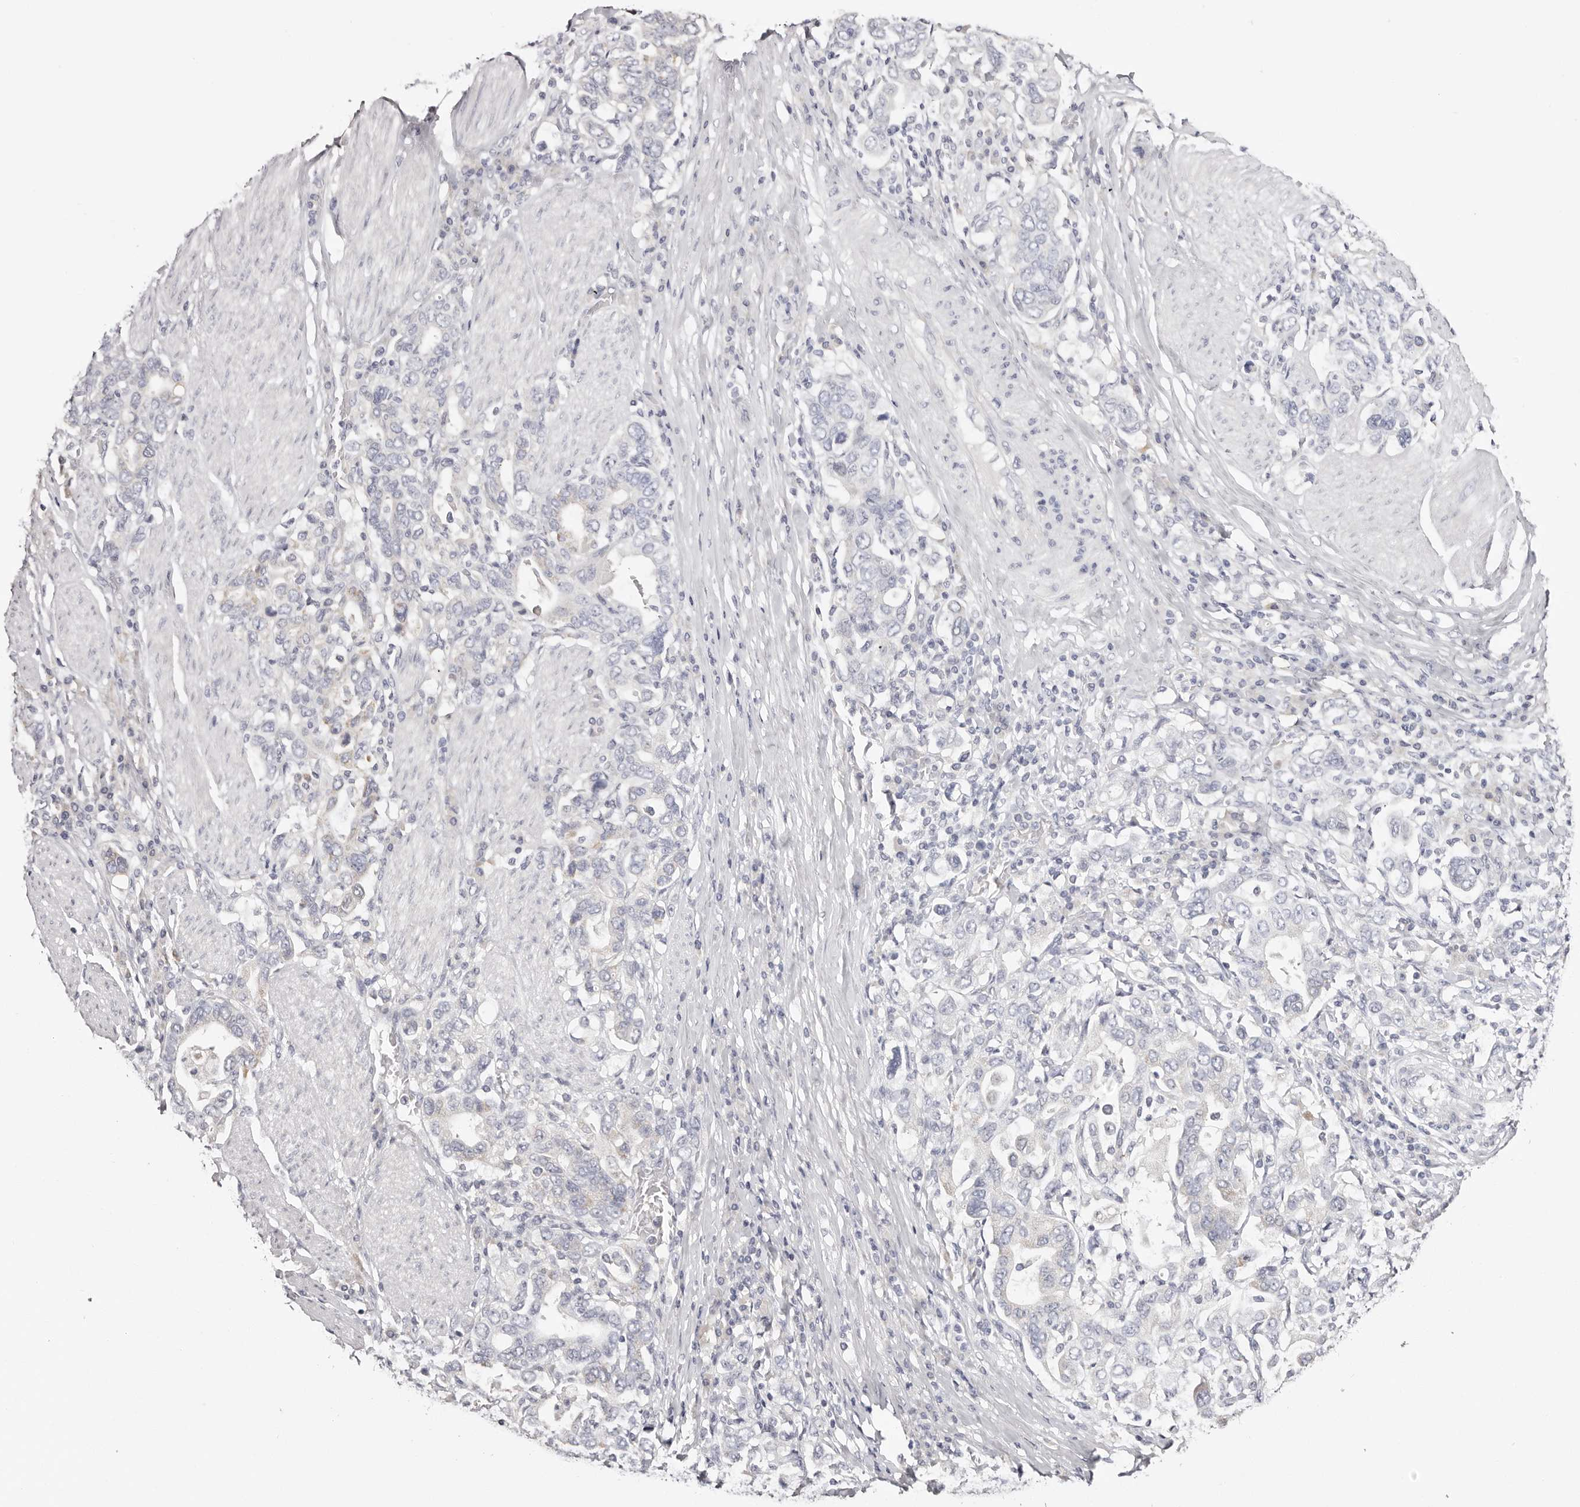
{"staining": {"intensity": "negative", "quantity": "none", "location": "none"}, "tissue": "stomach cancer", "cell_type": "Tumor cells", "image_type": "cancer", "snomed": [{"axis": "morphology", "description": "Adenocarcinoma, NOS"}, {"axis": "topography", "description": "Stomach, upper"}], "caption": "This is a histopathology image of immunohistochemistry staining of adenocarcinoma (stomach), which shows no staining in tumor cells.", "gene": "ROM1", "patient": {"sex": "male", "age": 62}}